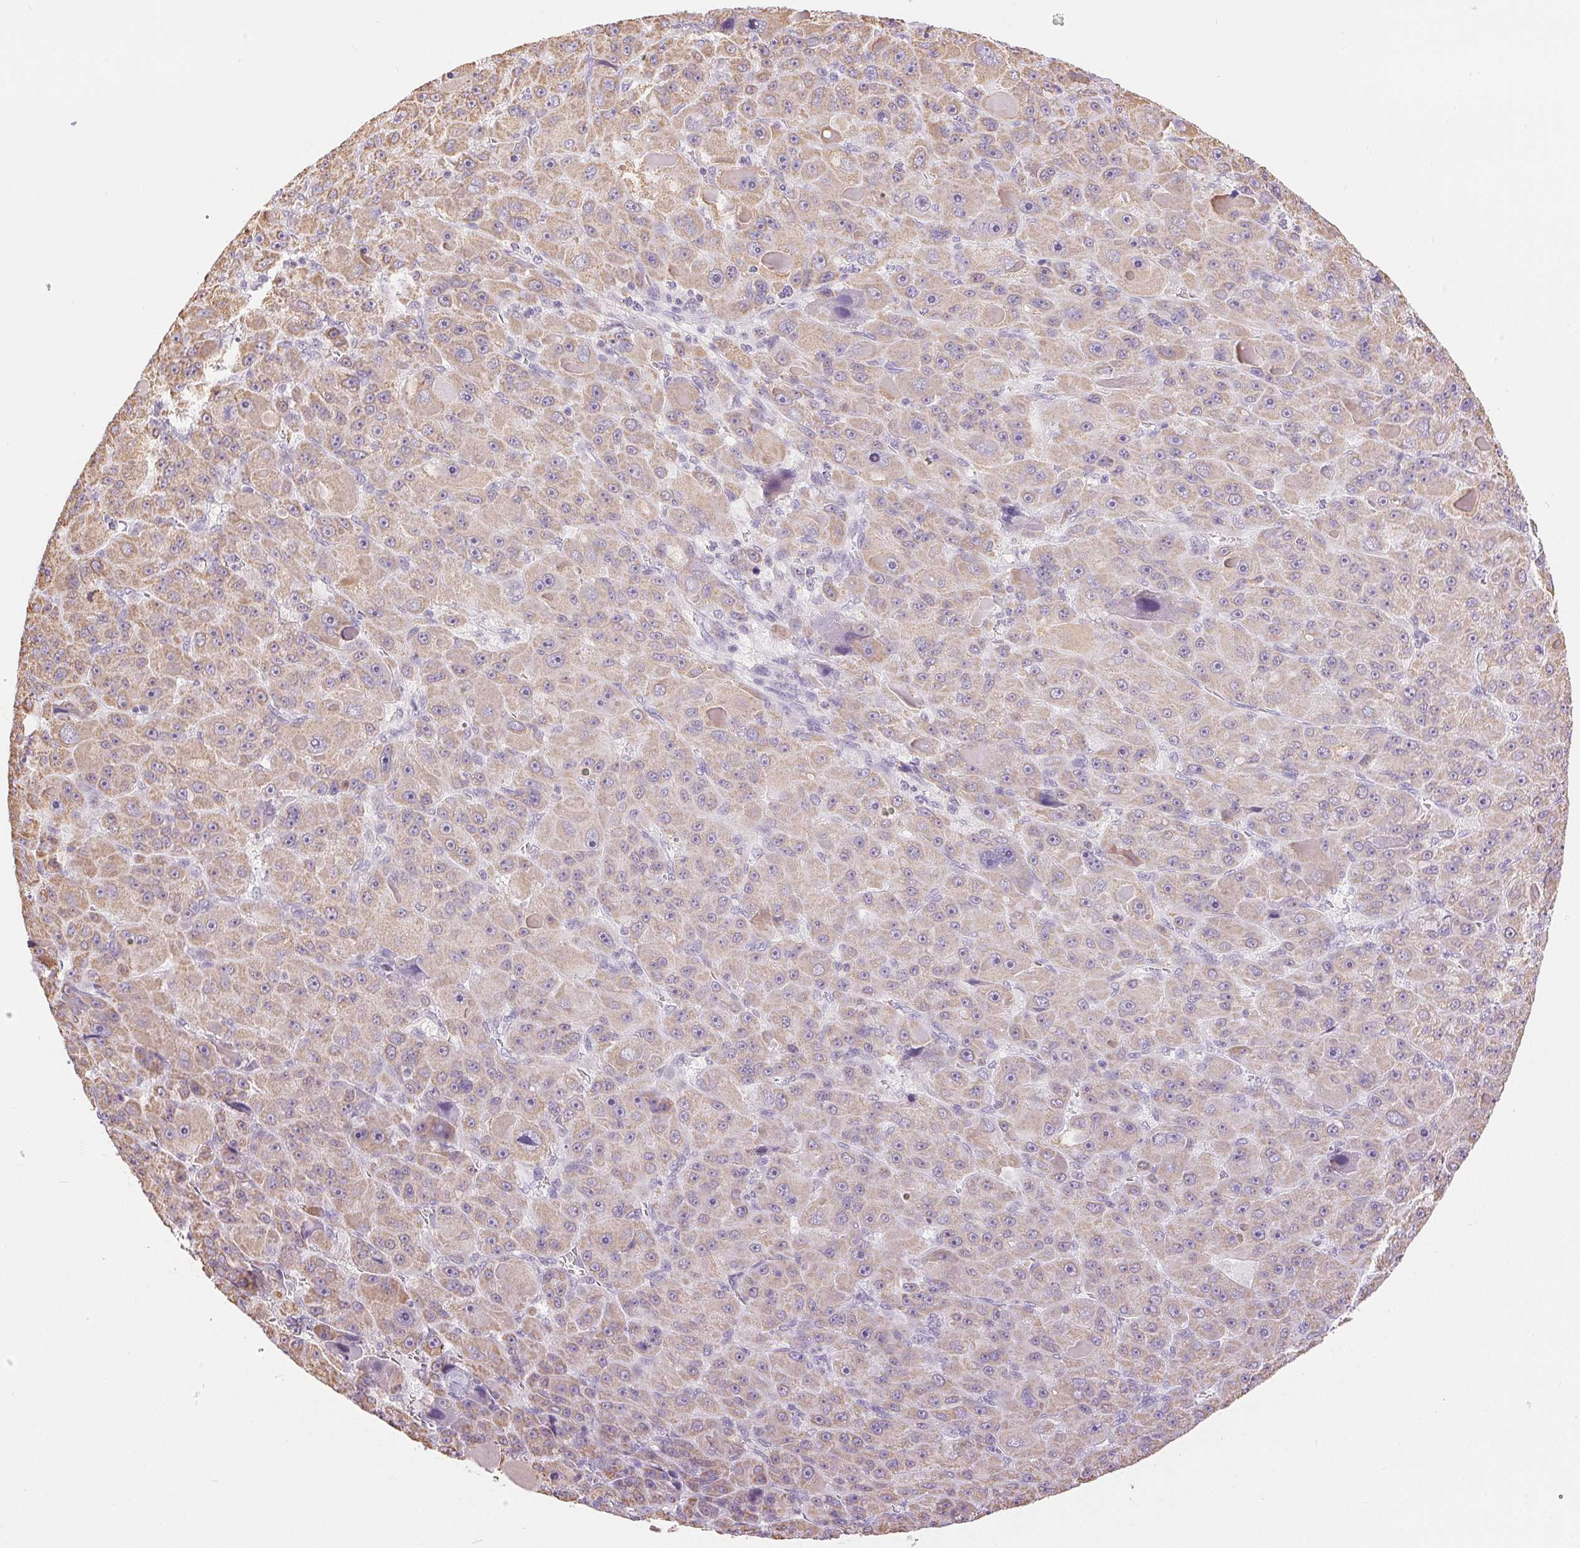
{"staining": {"intensity": "weak", "quantity": "25%-75%", "location": "cytoplasmic/membranous"}, "tissue": "liver cancer", "cell_type": "Tumor cells", "image_type": "cancer", "snomed": [{"axis": "morphology", "description": "Carcinoma, Hepatocellular, NOS"}, {"axis": "topography", "description": "Liver"}], "caption": "An IHC photomicrograph of tumor tissue is shown. Protein staining in brown shows weak cytoplasmic/membranous positivity in liver cancer (hepatocellular carcinoma) within tumor cells.", "gene": "POU2F2", "patient": {"sex": "male", "age": 76}}